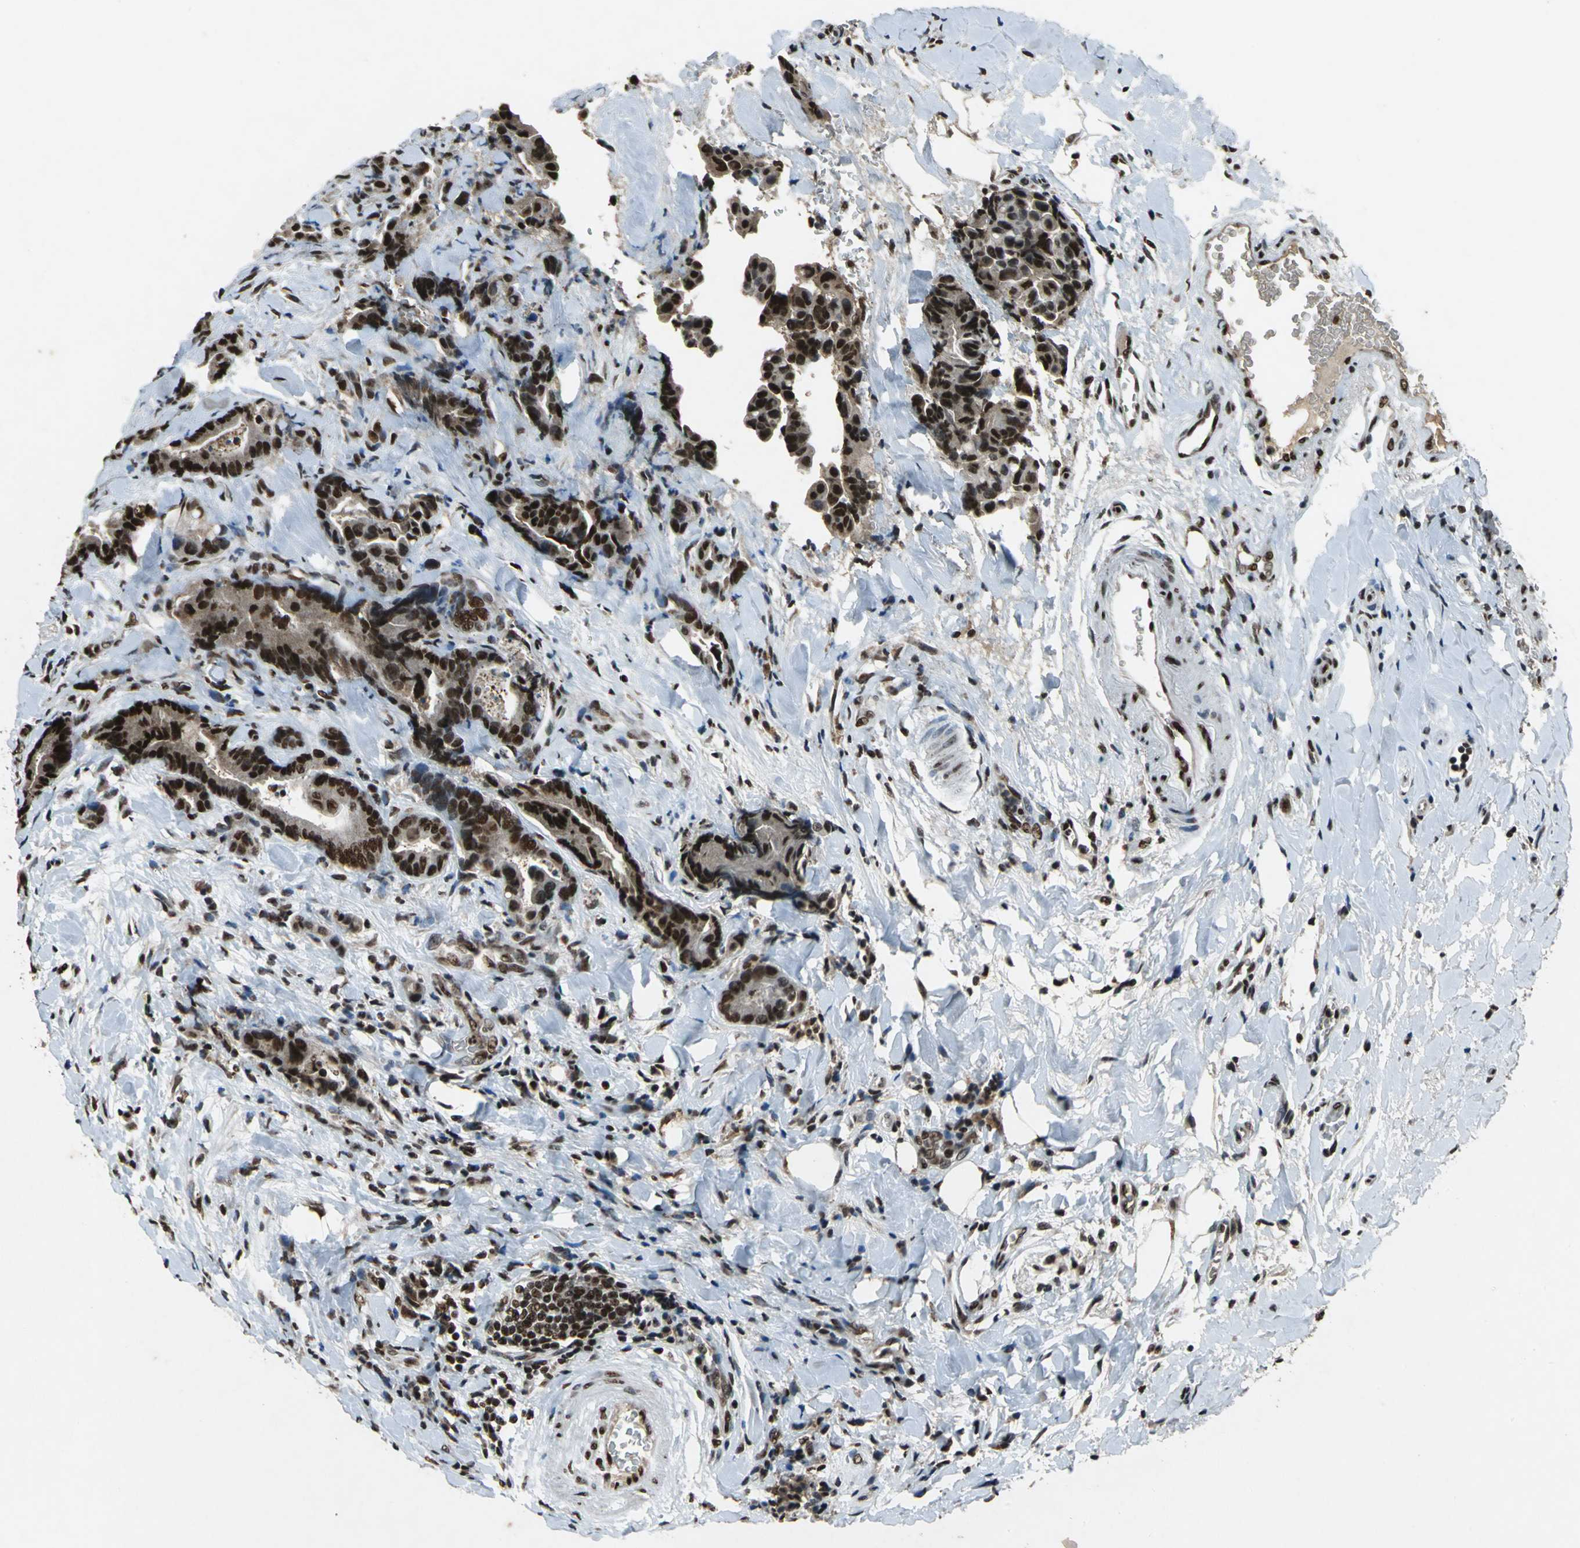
{"staining": {"intensity": "strong", "quantity": ">75%", "location": "nuclear"}, "tissue": "colorectal cancer", "cell_type": "Tumor cells", "image_type": "cancer", "snomed": [{"axis": "morphology", "description": "Normal tissue, NOS"}, {"axis": "morphology", "description": "Adenocarcinoma, NOS"}, {"axis": "topography", "description": "Colon"}], "caption": "This micrograph demonstrates colorectal adenocarcinoma stained with IHC to label a protein in brown. The nuclear of tumor cells show strong positivity for the protein. Nuclei are counter-stained blue.", "gene": "MTA2", "patient": {"sex": "male", "age": 82}}